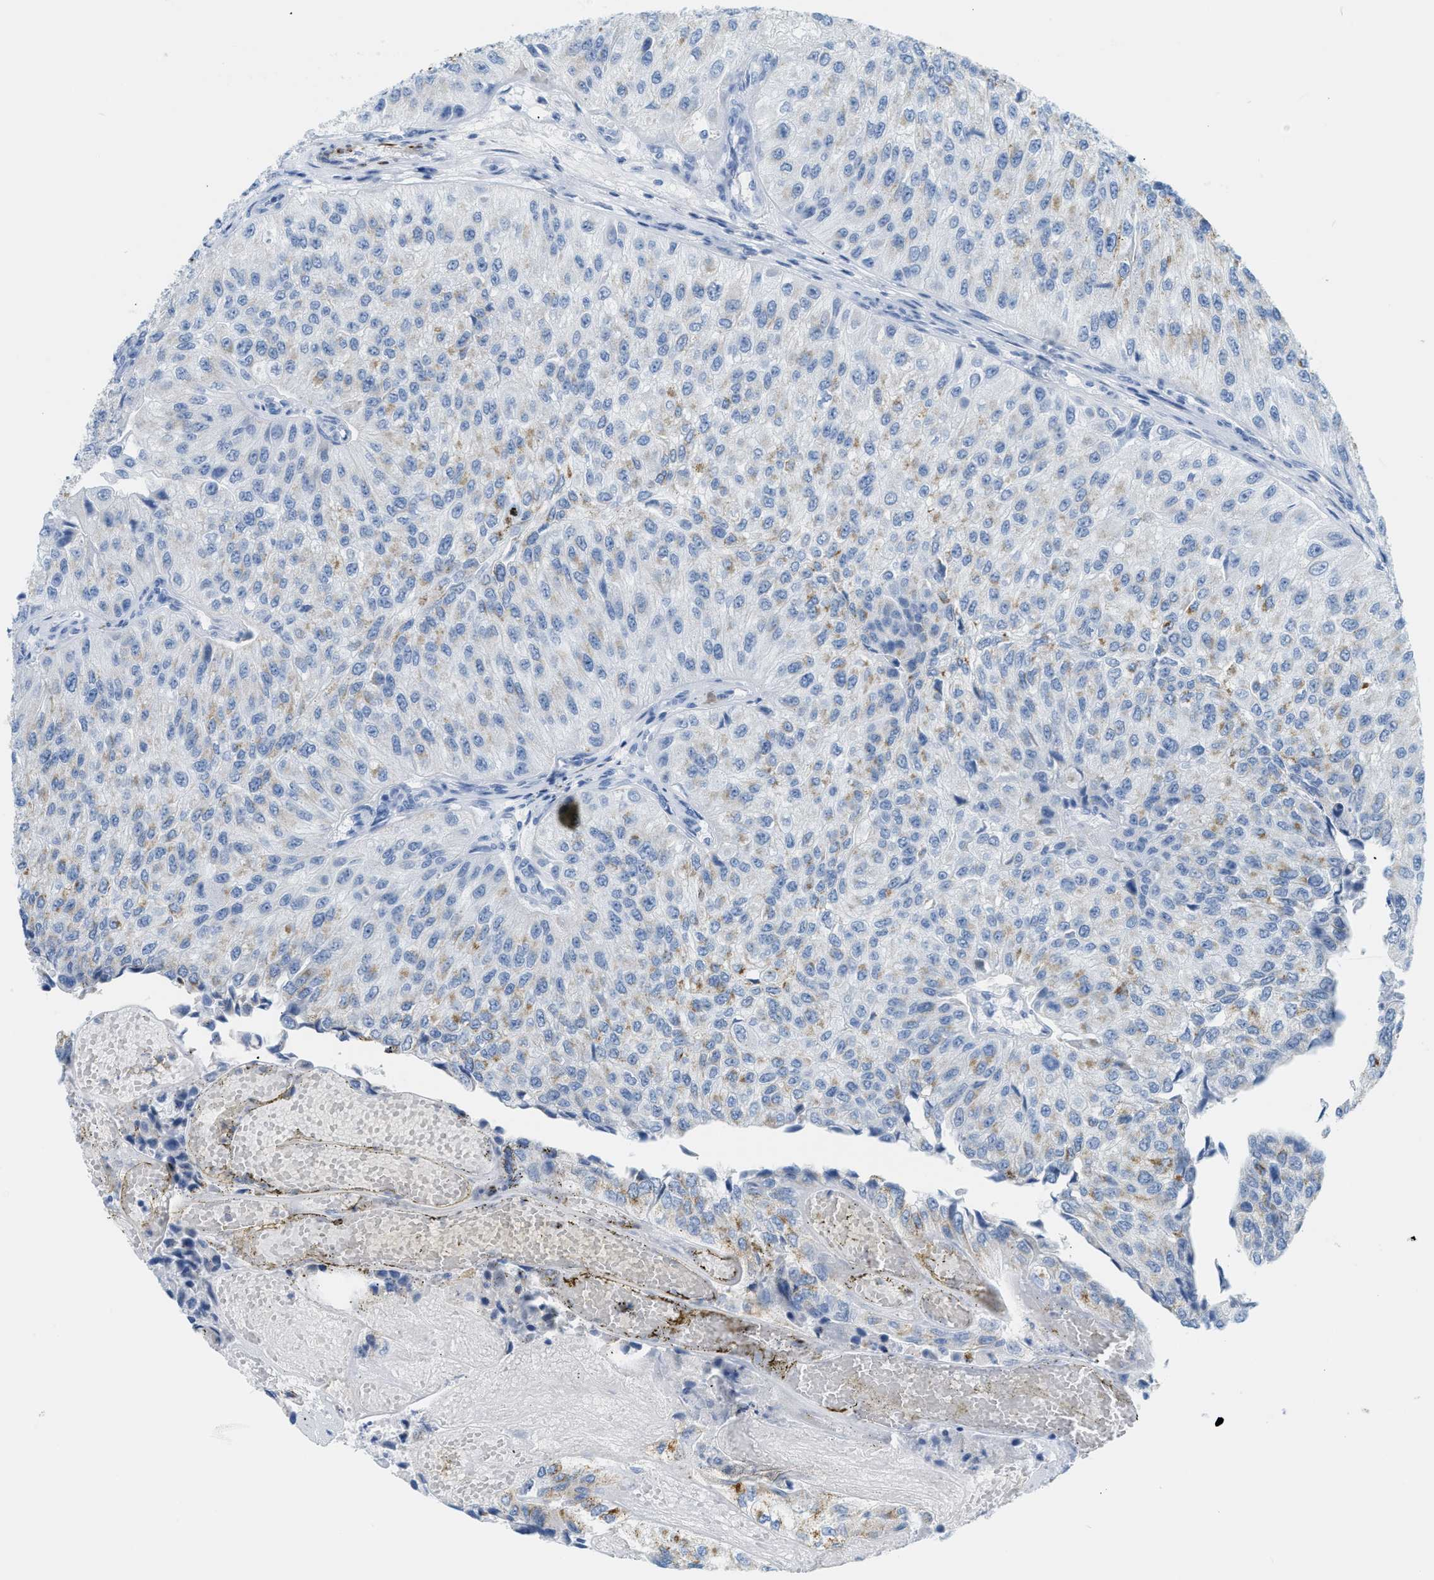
{"staining": {"intensity": "negative", "quantity": "none", "location": "none"}, "tissue": "urothelial cancer", "cell_type": "Tumor cells", "image_type": "cancer", "snomed": [{"axis": "morphology", "description": "Urothelial carcinoma, High grade"}, {"axis": "topography", "description": "Kidney"}, {"axis": "topography", "description": "Urinary bladder"}], "caption": "A photomicrograph of human urothelial carcinoma (high-grade) is negative for staining in tumor cells. (Brightfield microscopy of DAB (3,3'-diaminobenzidine) immunohistochemistry at high magnification).", "gene": "DES", "patient": {"sex": "male", "age": 77}}